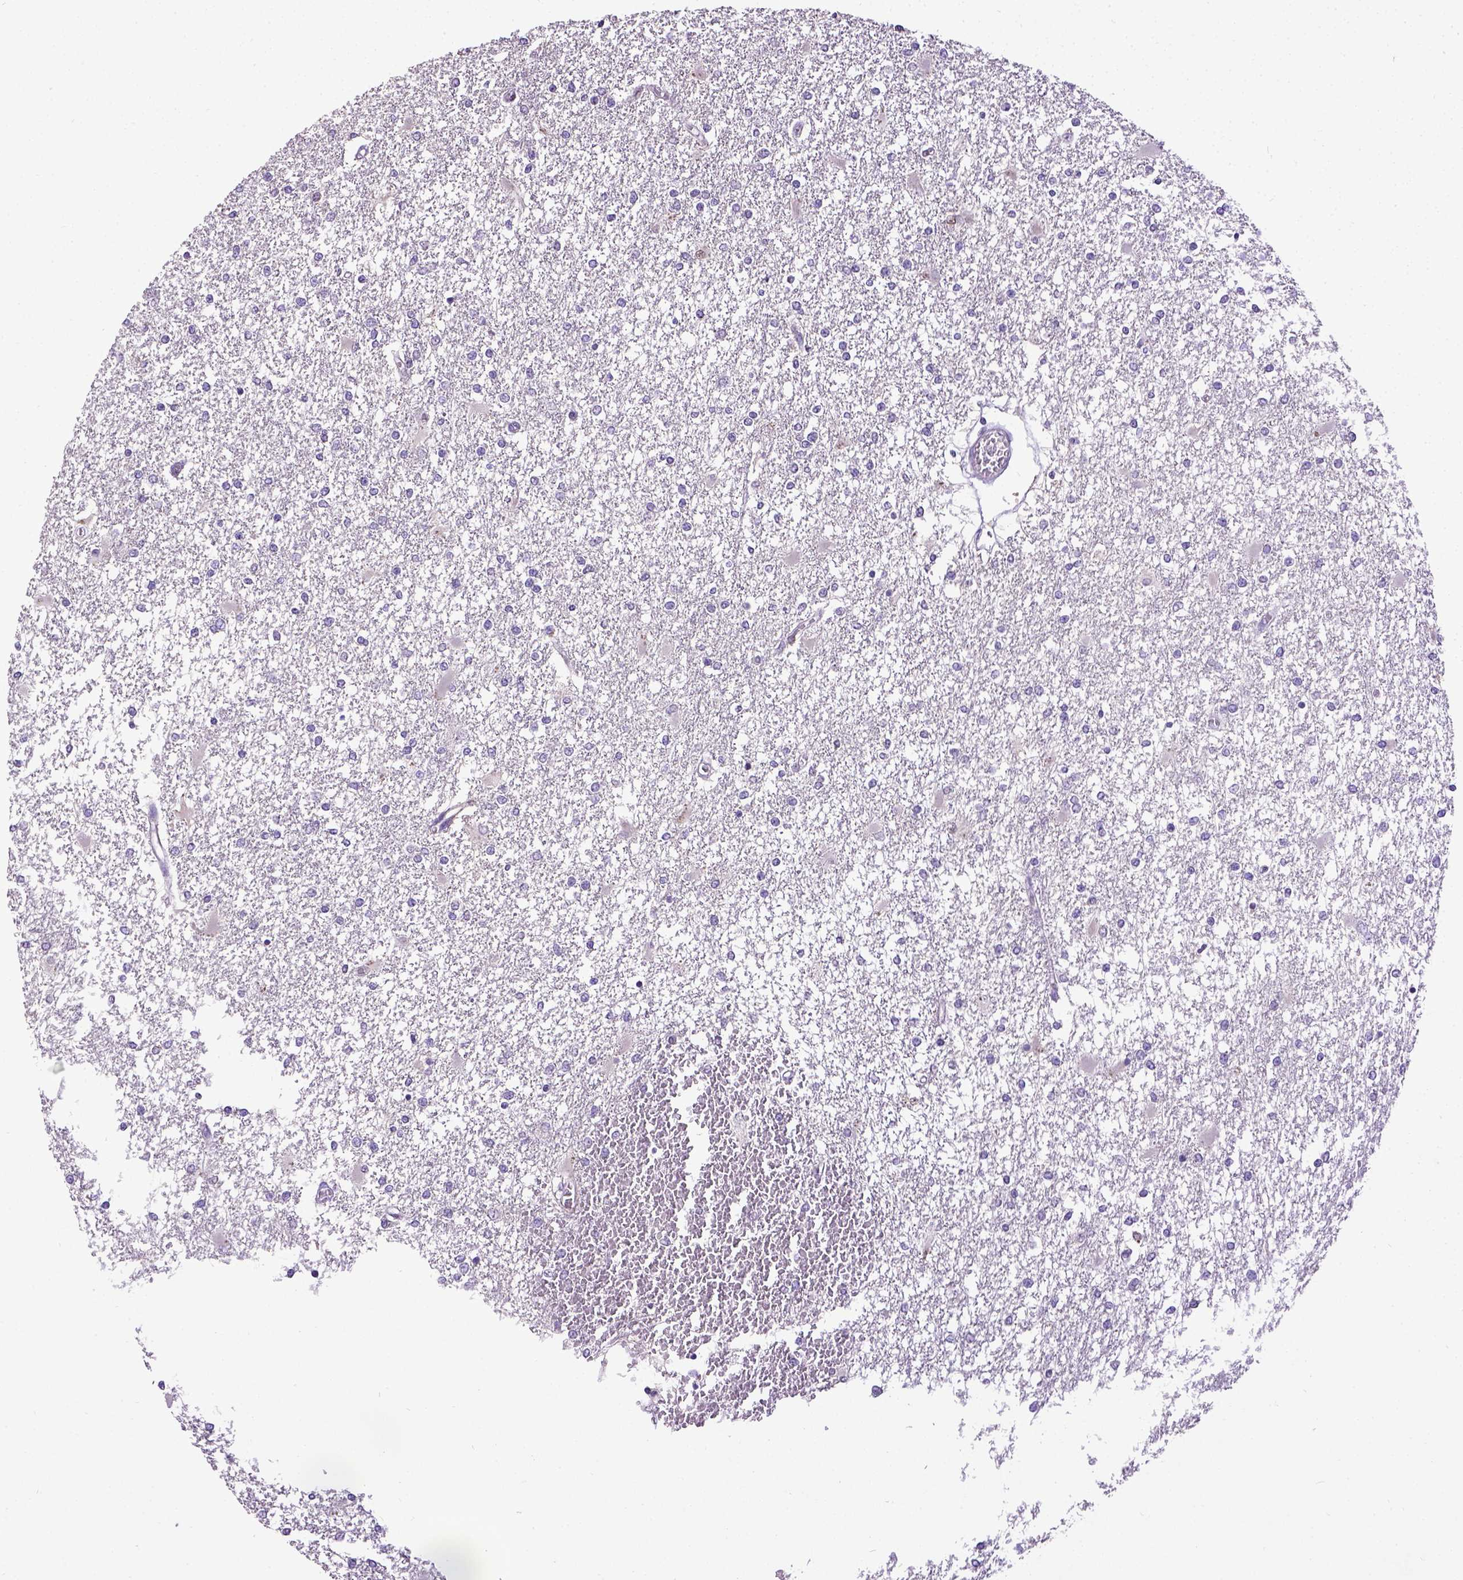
{"staining": {"intensity": "negative", "quantity": "none", "location": "none"}, "tissue": "glioma", "cell_type": "Tumor cells", "image_type": "cancer", "snomed": [{"axis": "morphology", "description": "Glioma, malignant, High grade"}, {"axis": "topography", "description": "Cerebral cortex"}], "caption": "Immunohistochemistry (IHC) of glioma displays no expression in tumor cells. (DAB immunohistochemistry, high magnification).", "gene": "CDKN1A", "patient": {"sex": "male", "age": 79}}